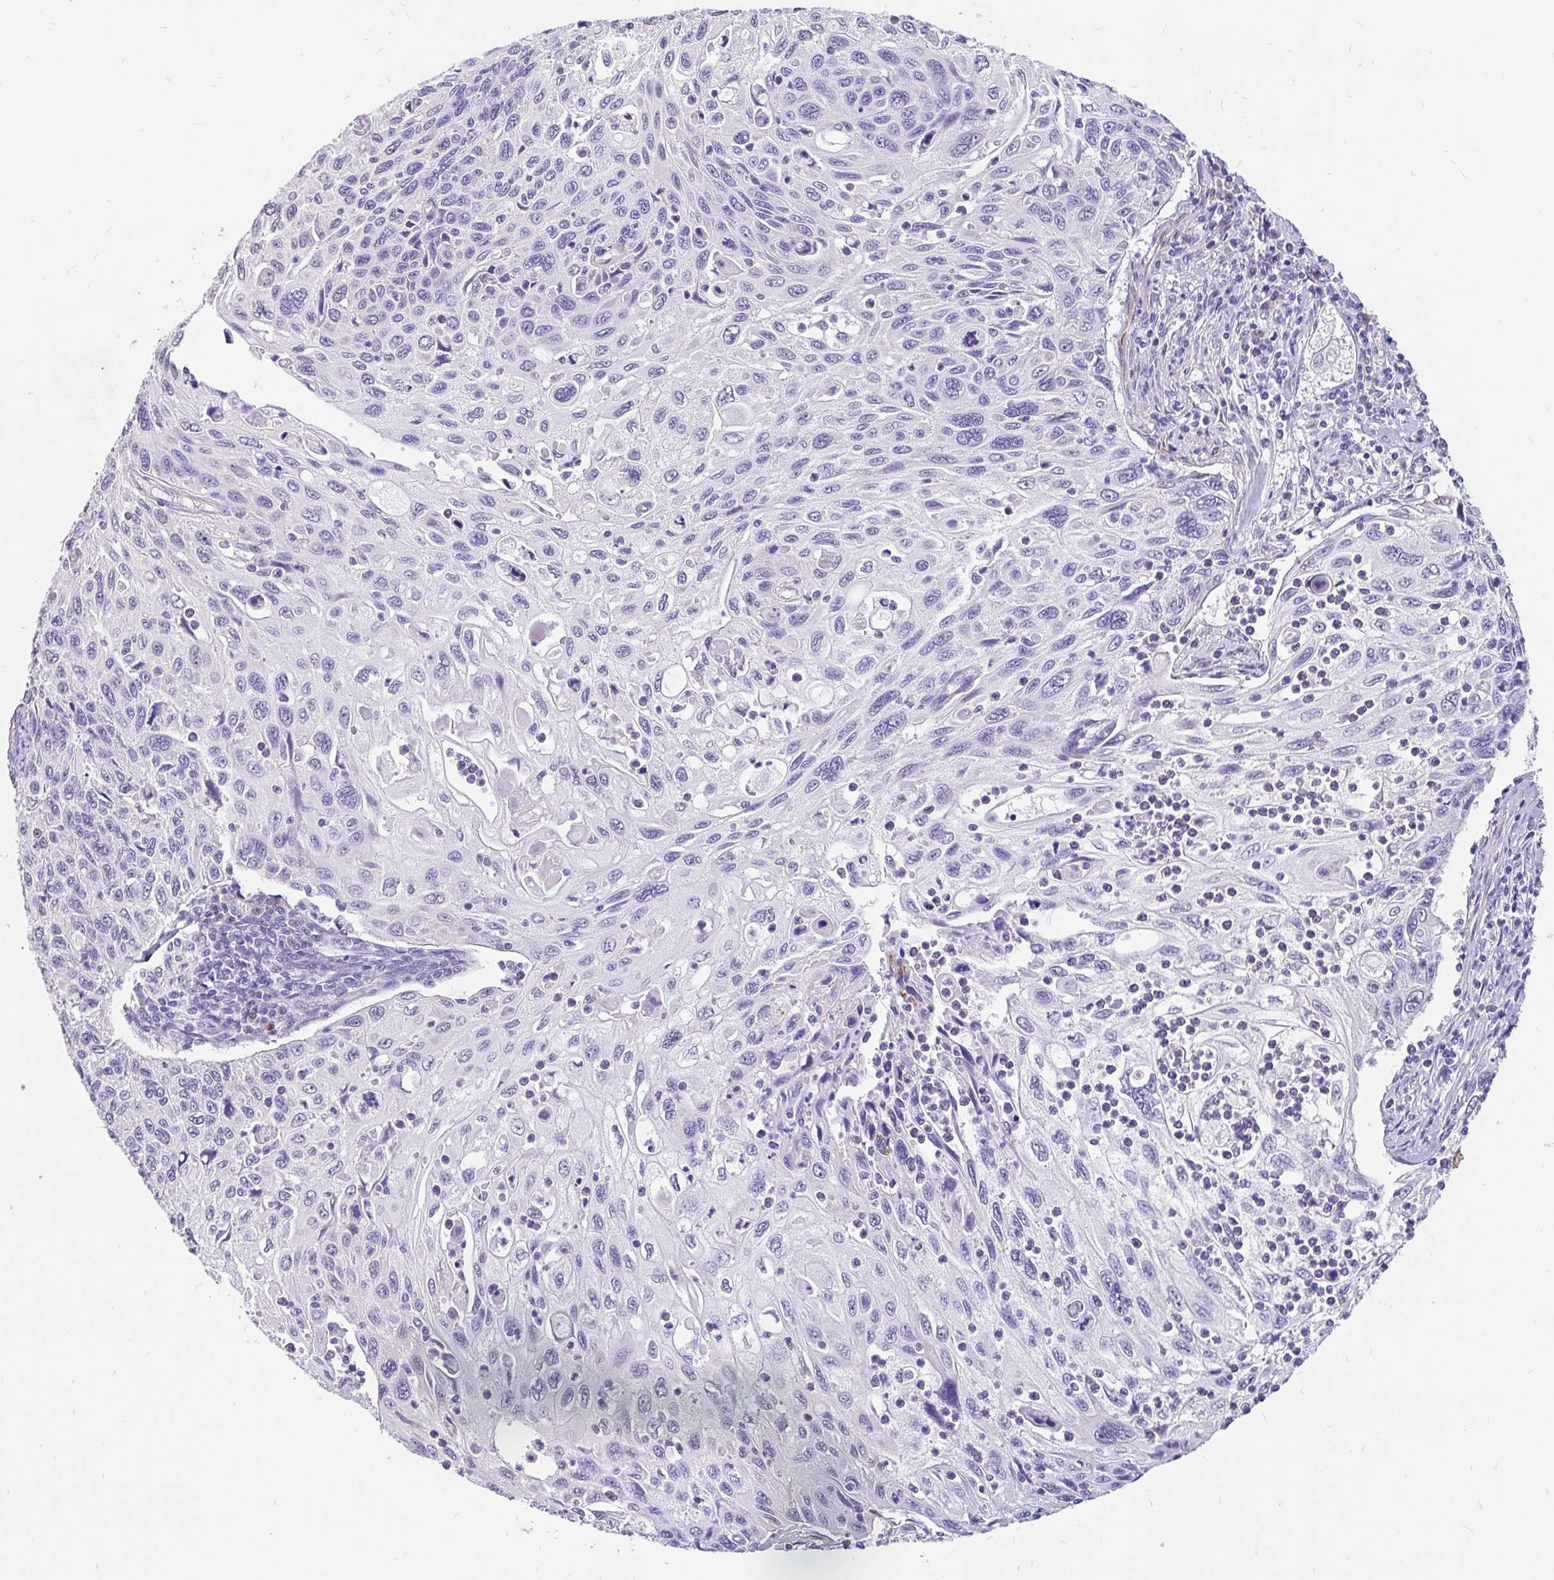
{"staining": {"intensity": "negative", "quantity": "none", "location": "none"}, "tissue": "cervical cancer", "cell_type": "Tumor cells", "image_type": "cancer", "snomed": [{"axis": "morphology", "description": "Squamous cell carcinoma, NOS"}, {"axis": "topography", "description": "Cervix"}], "caption": "The micrograph exhibits no significant positivity in tumor cells of squamous cell carcinoma (cervical).", "gene": "EML5", "patient": {"sex": "female", "age": 70}}